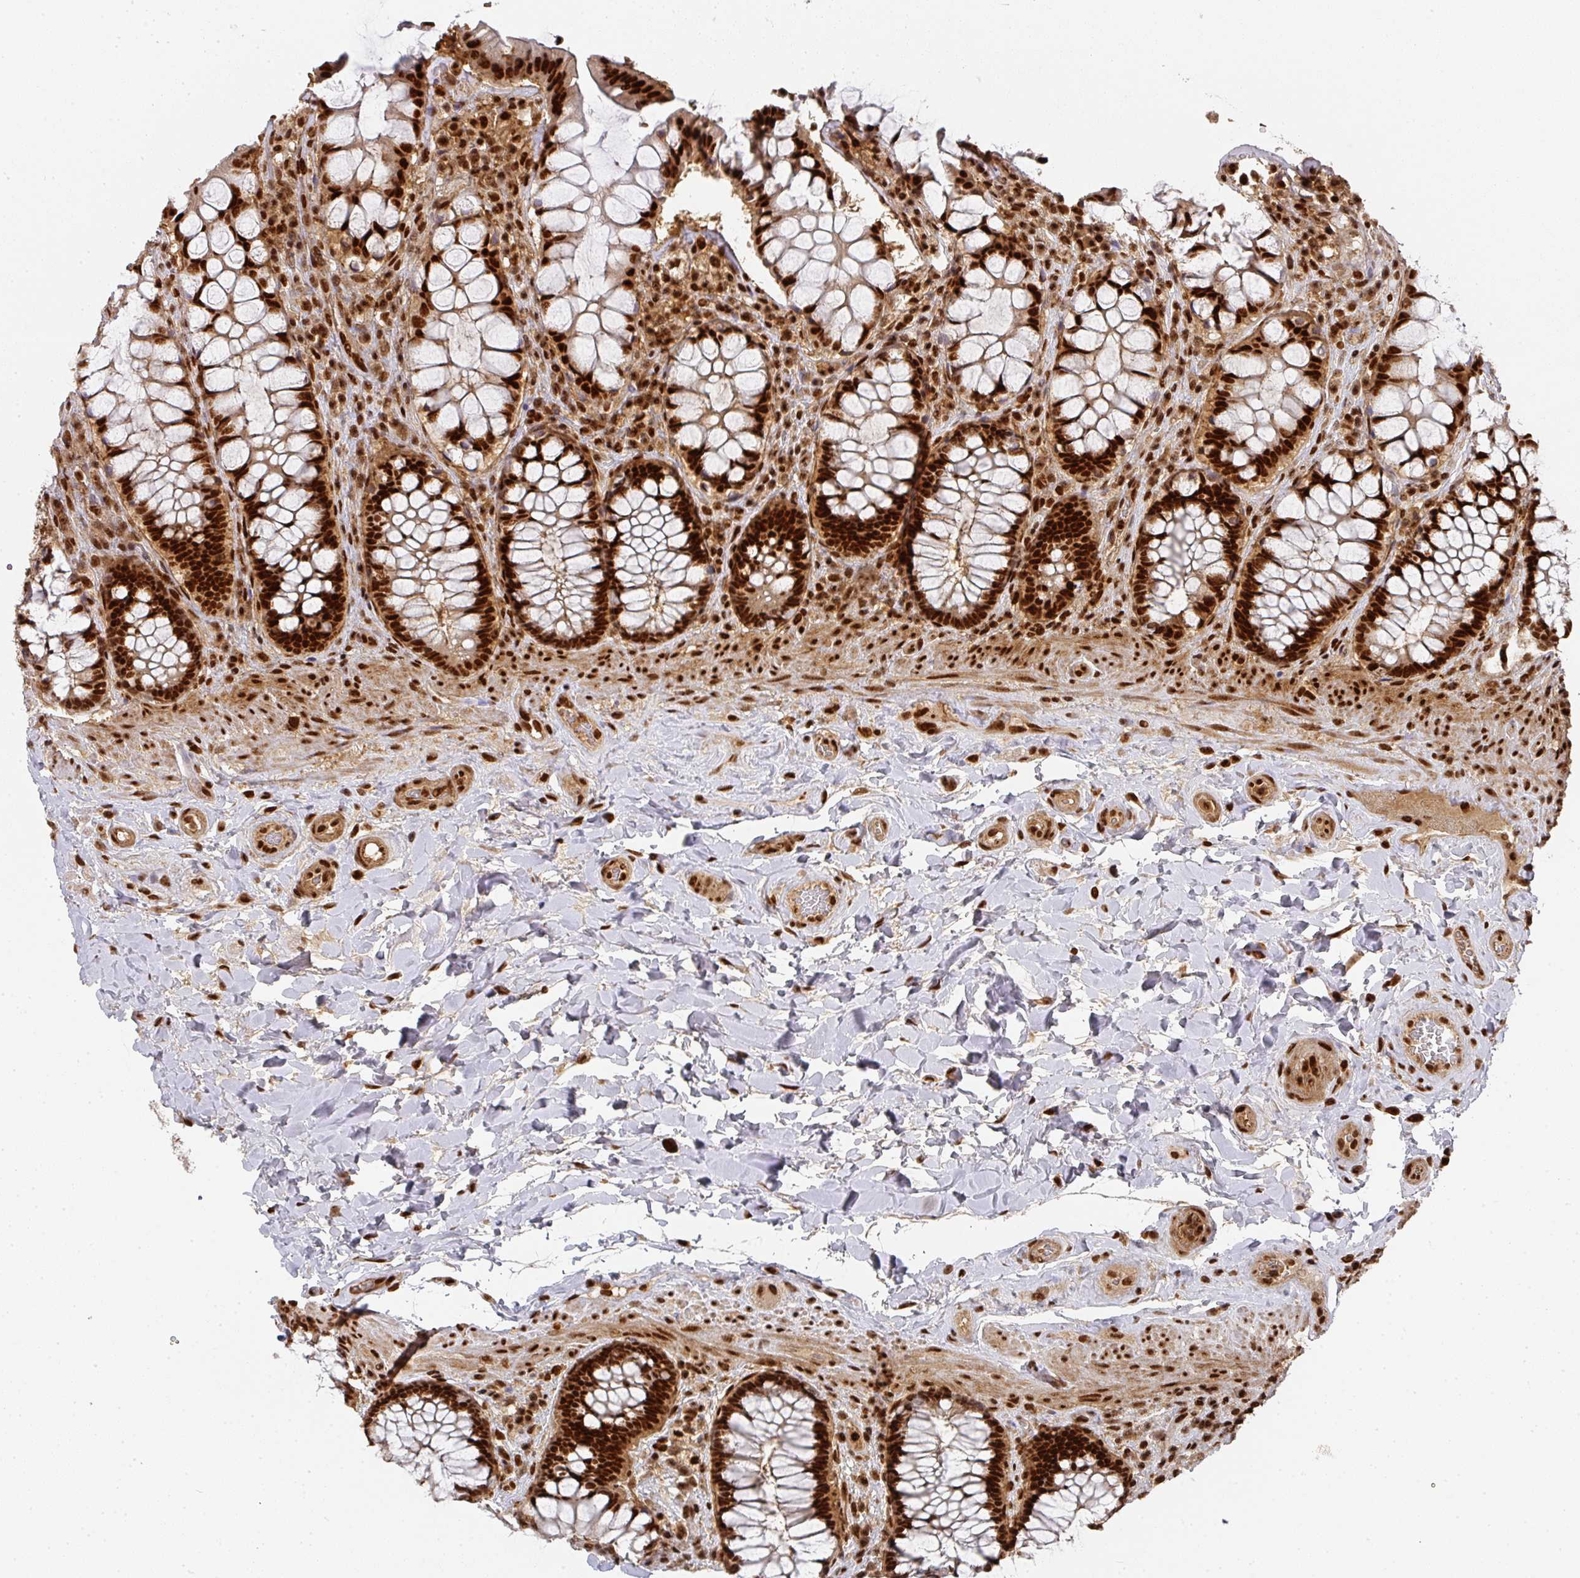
{"staining": {"intensity": "strong", "quantity": ">75%", "location": "nuclear"}, "tissue": "rectum", "cell_type": "Glandular cells", "image_type": "normal", "snomed": [{"axis": "morphology", "description": "Normal tissue, NOS"}, {"axis": "topography", "description": "Rectum"}], "caption": "DAB immunohistochemical staining of normal human rectum reveals strong nuclear protein positivity in approximately >75% of glandular cells.", "gene": "DIDO1", "patient": {"sex": "female", "age": 58}}